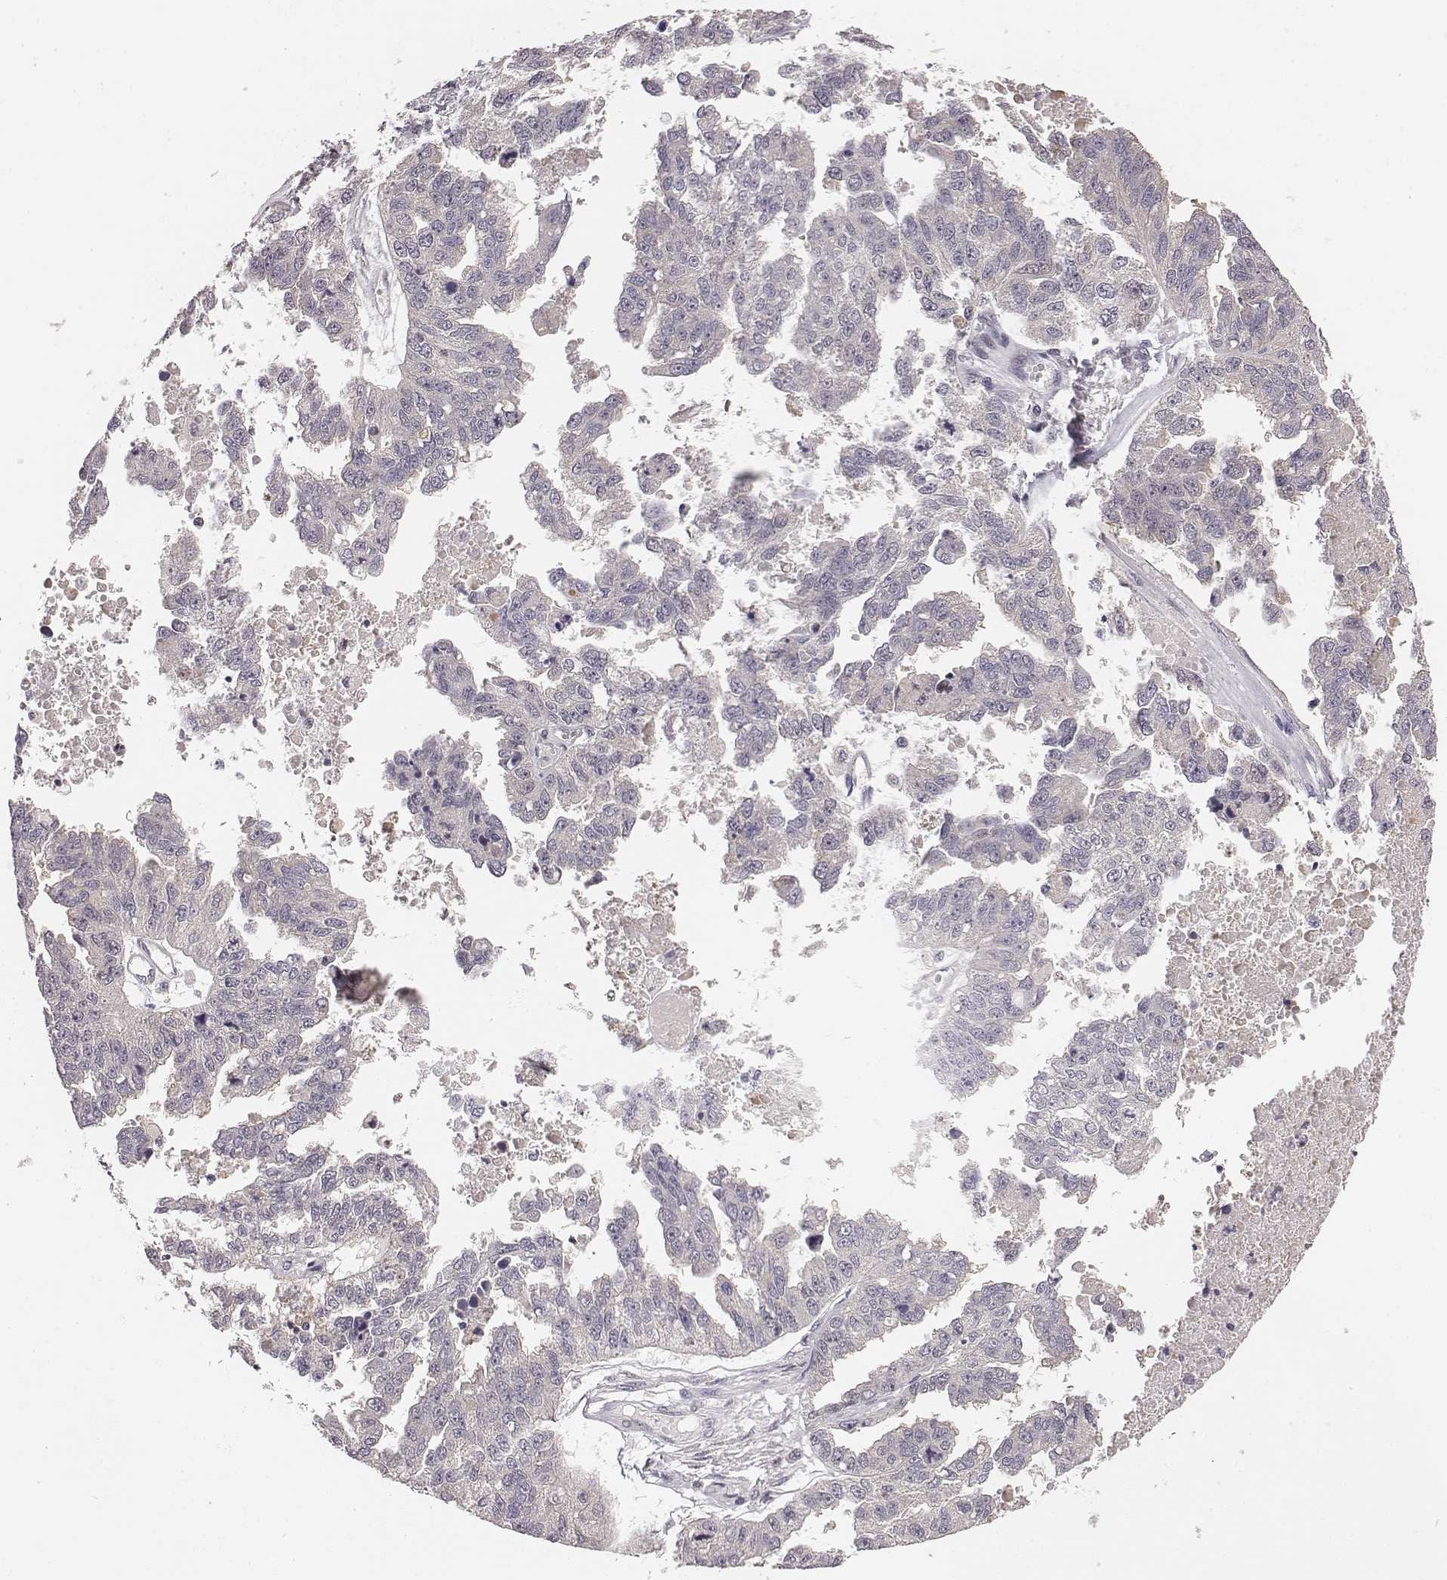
{"staining": {"intensity": "negative", "quantity": "none", "location": "none"}, "tissue": "ovarian cancer", "cell_type": "Tumor cells", "image_type": "cancer", "snomed": [{"axis": "morphology", "description": "Cystadenocarcinoma, serous, NOS"}, {"axis": "topography", "description": "Ovary"}], "caption": "This is a histopathology image of IHC staining of serous cystadenocarcinoma (ovarian), which shows no expression in tumor cells.", "gene": "SMURF2", "patient": {"sex": "female", "age": 58}}